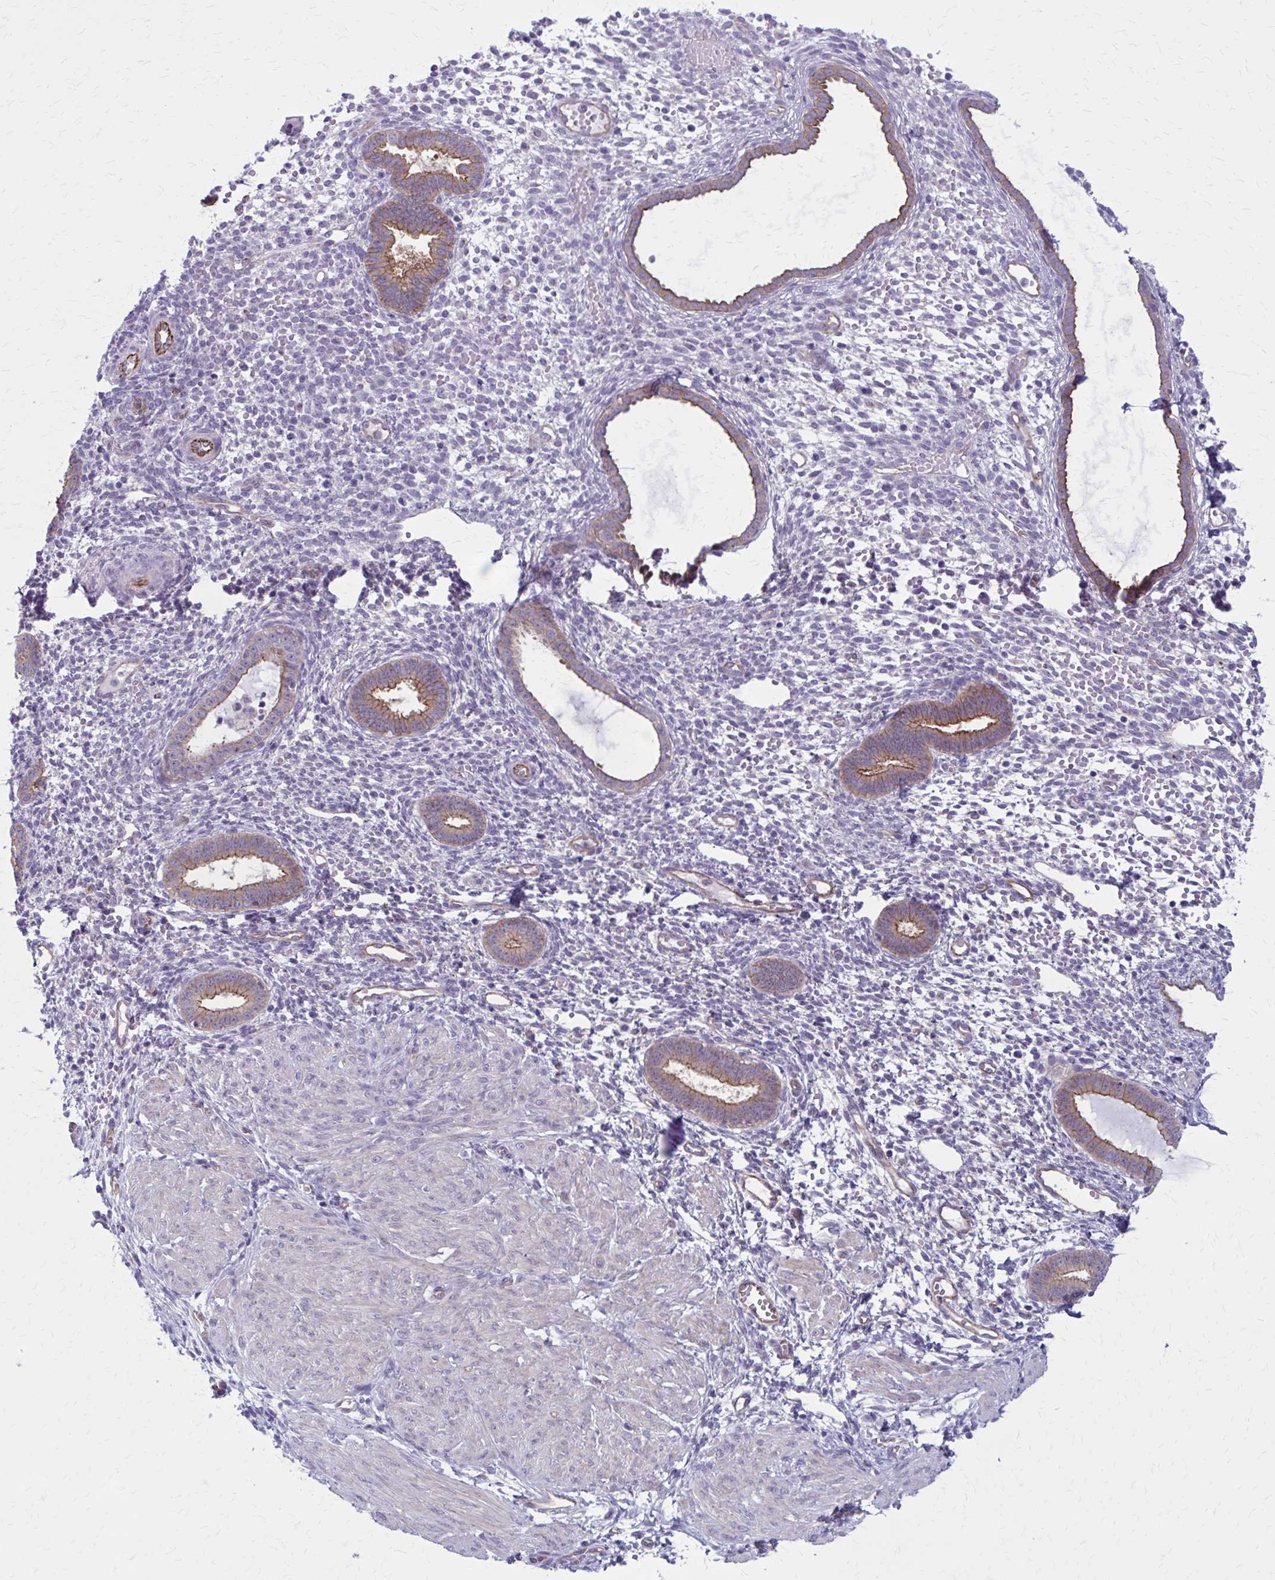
{"staining": {"intensity": "negative", "quantity": "none", "location": "none"}, "tissue": "endometrium", "cell_type": "Cells in endometrial stroma", "image_type": "normal", "snomed": [{"axis": "morphology", "description": "Normal tissue, NOS"}, {"axis": "topography", "description": "Endometrium"}], "caption": "IHC of benign endometrium demonstrates no staining in cells in endometrial stroma. The staining is performed using DAB (3,3'-diaminobenzidine) brown chromogen with nuclei counter-stained in using hematoxylin.", "gene": "ZDHHC7", "patient": {"sex": "female", "age": 36}}